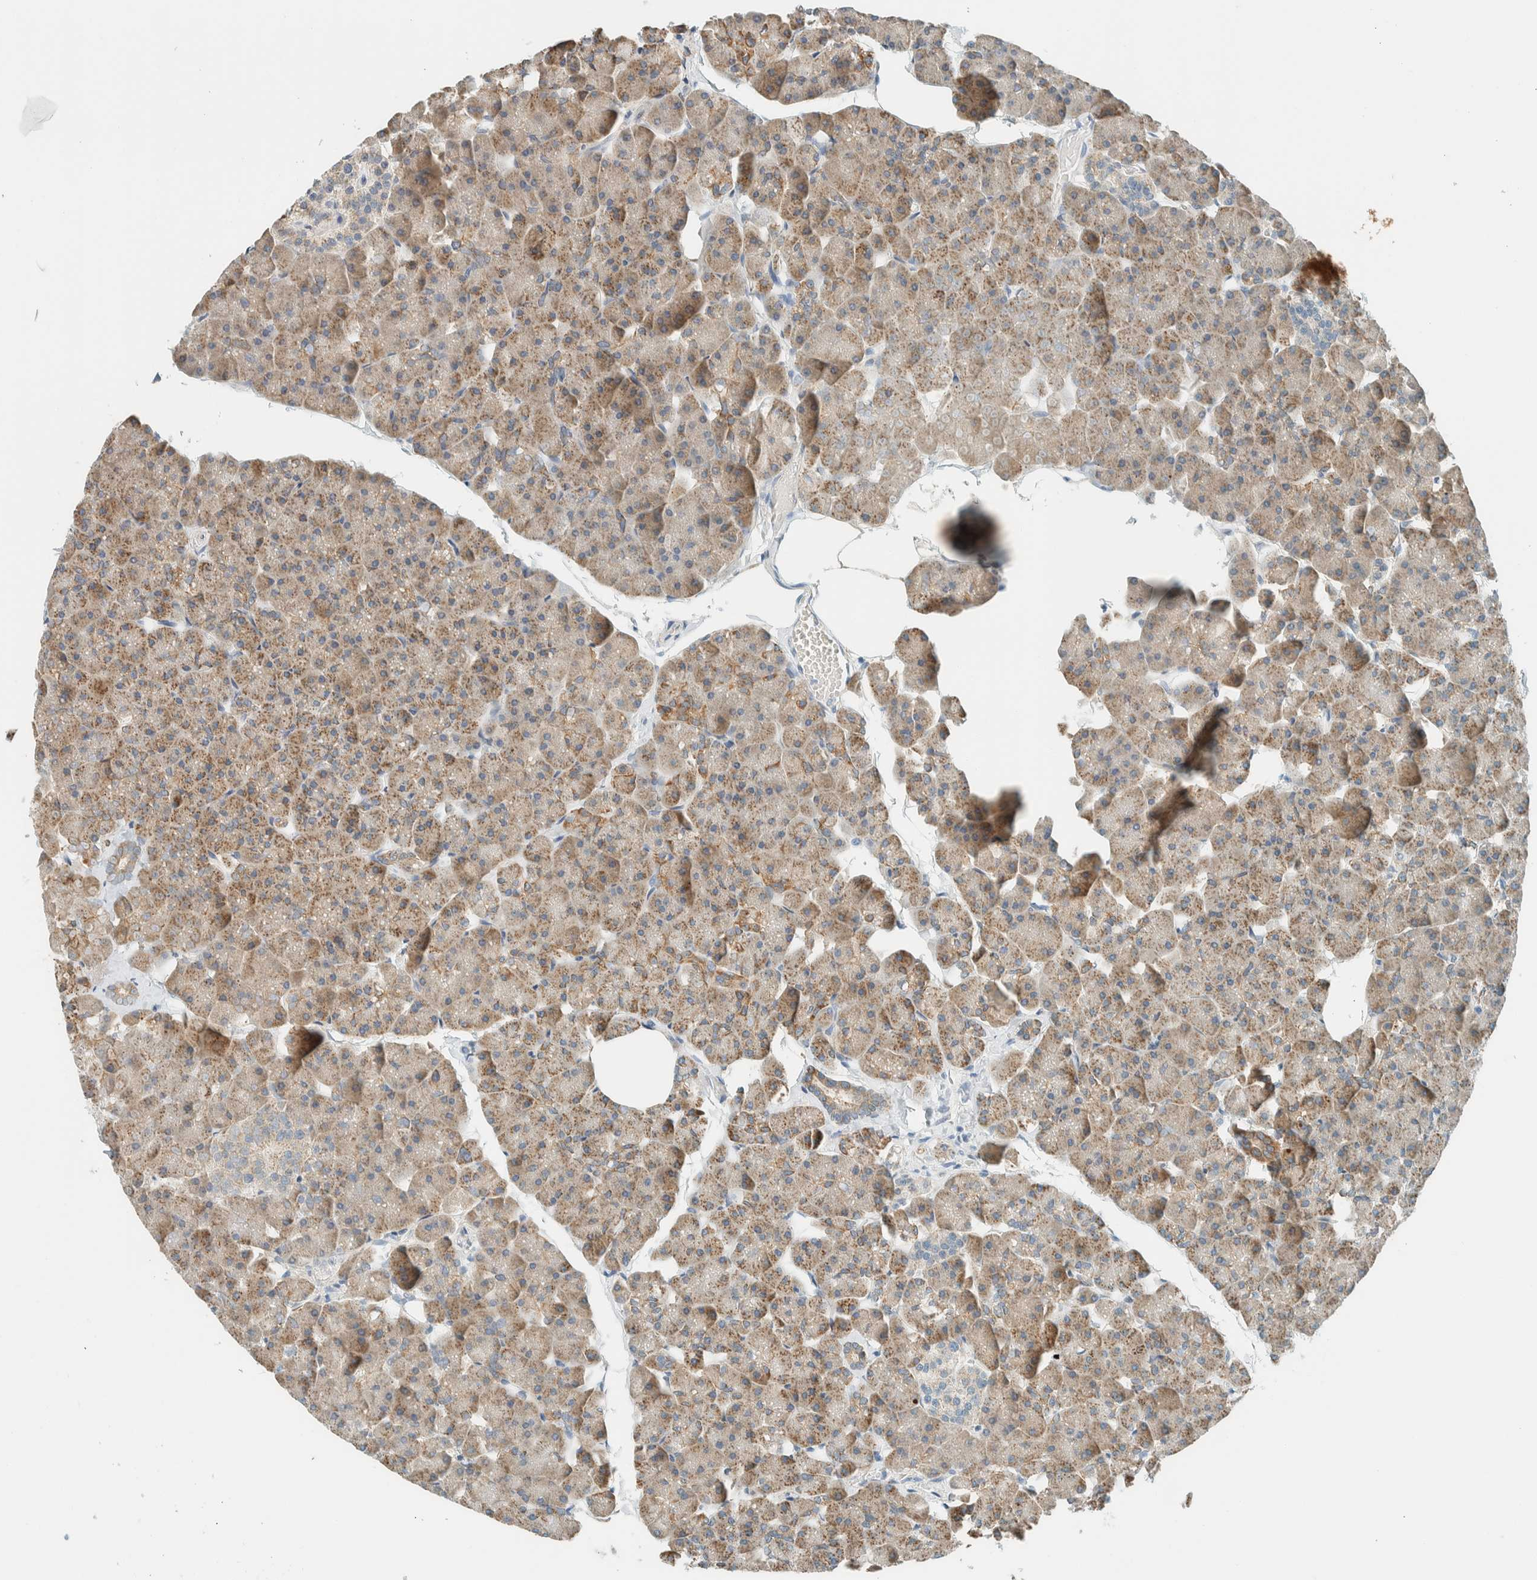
{"staining": {"intensity": "weak", "quantity": ">75%", "location": "cytoplasmic/membranous"}, "tissue": "pancreas", "cell_type": "Exocrine glandular cells", "image_type": "normal", "snomed": [{"axis": "morphology", "description": "Normal tissue, NOS"}, {"axis": "topography", "description": "Pancreas"}], "caption": "Immunohistochemical staining of unremarkable human pancreas reveals low levels of weak cytoplasmic/membranous positivity in about >75% of exocrine glandular cells. The protein of interest is stained brown, and the nuclei are stained in blue (DAB IHC with brightfield microscopy, high magnification).", "gene": "ALDH7A1", "patient": {"sex": "male", "age": 35}}